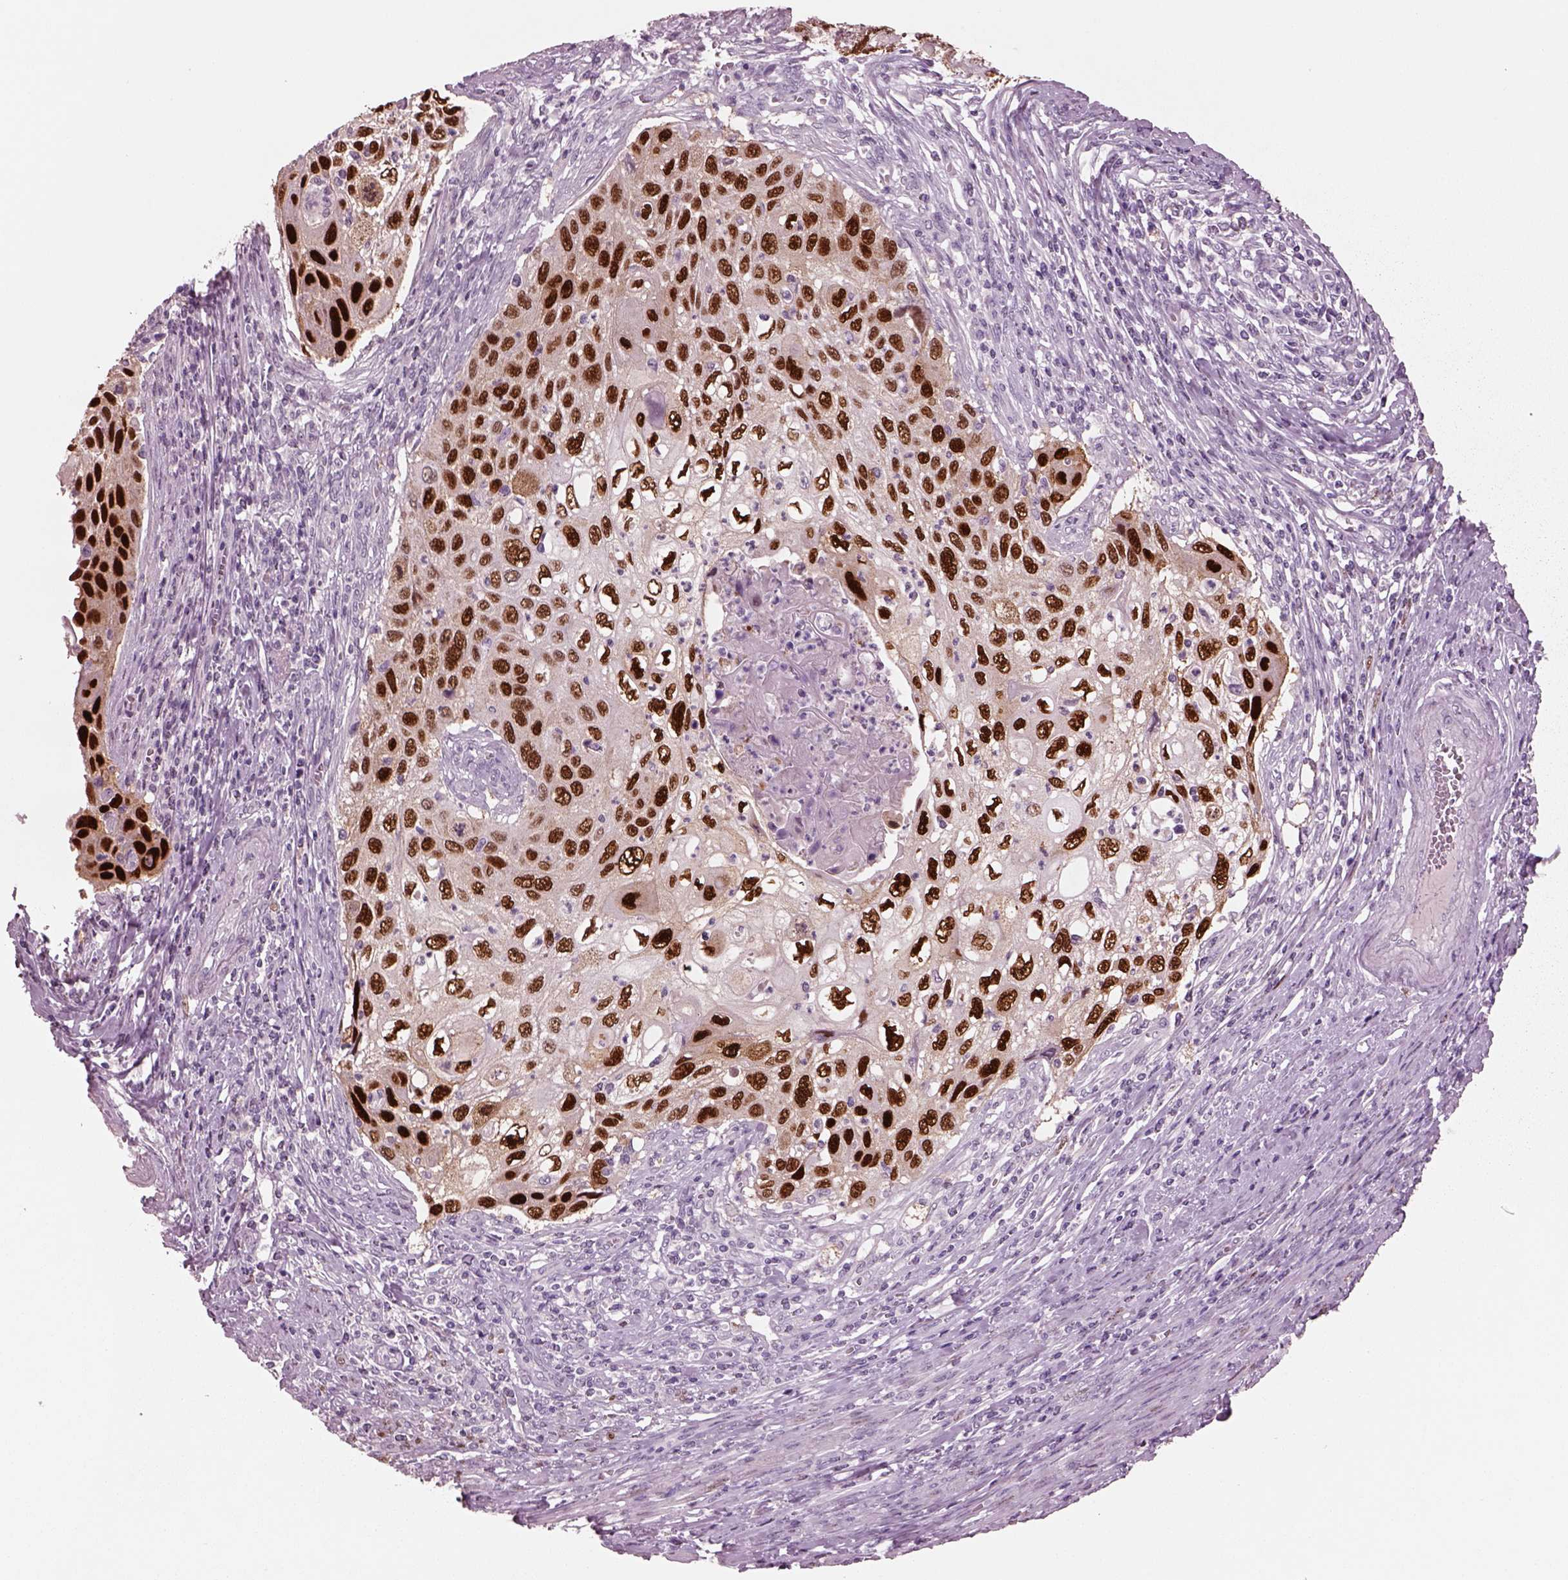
{"staining": {"intensity": "strong", "quantity": ">75%", "location": "nuclear"}, "tissue": "cervical cancer", "cell_type": "Tumor cells", "image_type": "cancer", "snomed": [{"axis": "morphology", "description": "Squamous cell carcinoma, NOS"}, {"axis": "topography", "description": "Cervix"}], "caption": "Immunohistochemical staining of human cervical squamous cell carcinoma demonstrates high levels of strong nuclear staining in approximately >75% of tumor cells.", "gene": "SOX9", "patient": {"sex": "female", "age": 70}}